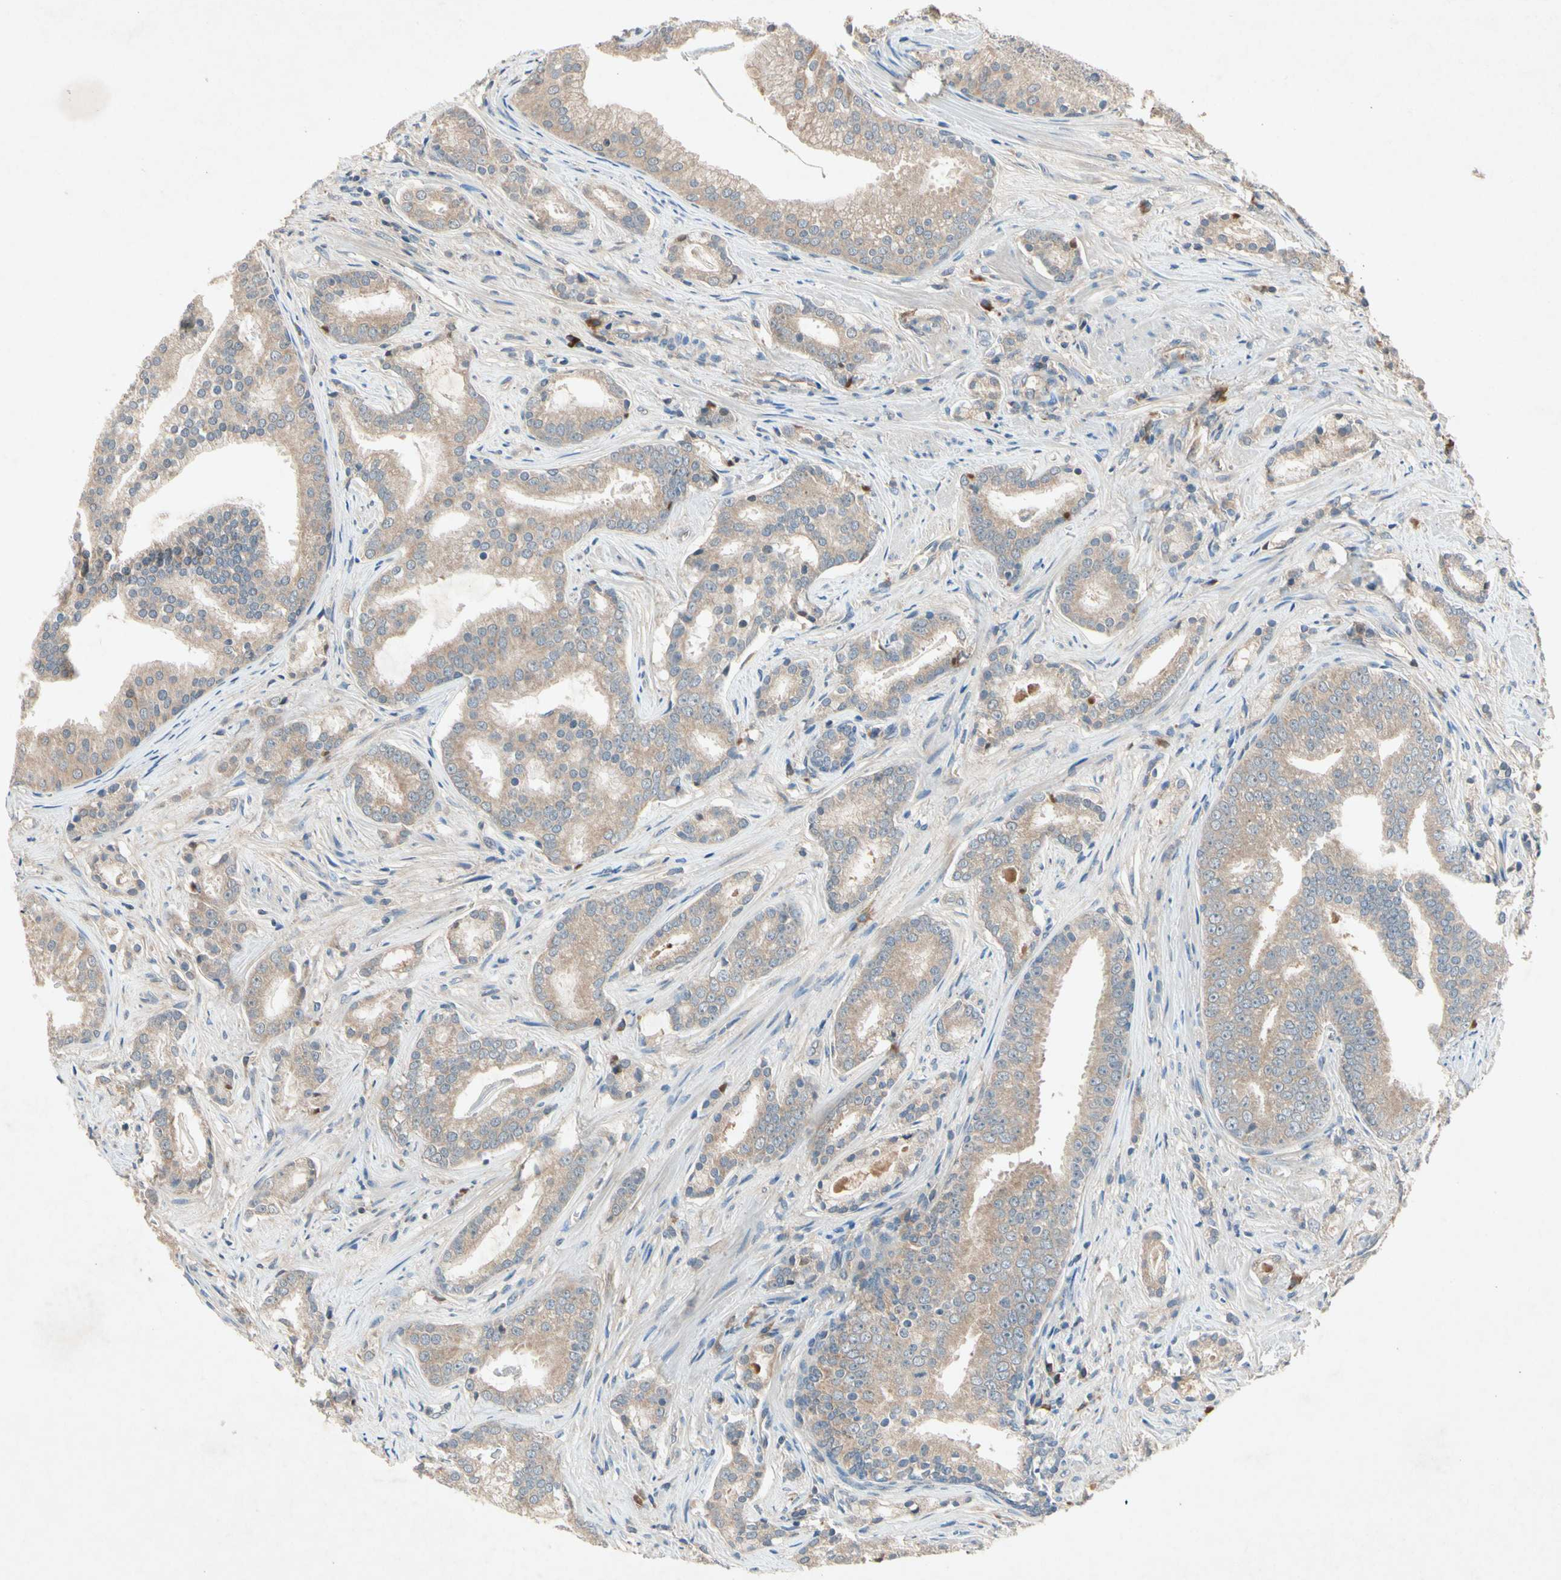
{"staining": {"intensity": "weak", "quantity": ">75%", "location": "cytoplasmic/membranous"}, "tissue": "prostate cancer", "cell_type": "Tumor cells", "image_type": "cancer", "snomed": [{"axis": "morphology", "description": "Adenocarcinoma, Low grade"}, {"axis": "topography", "description": "Prostate"}], "caption": "This photomicrograph displays IHC staining of human prostate adenocarcinoma (low-grade), with low weak cytoplasmic/membranous positivity in approximately >75% of tumor cells.", "gene": "IL1RL1", "patient": {"sex": "male", "age": 58}}